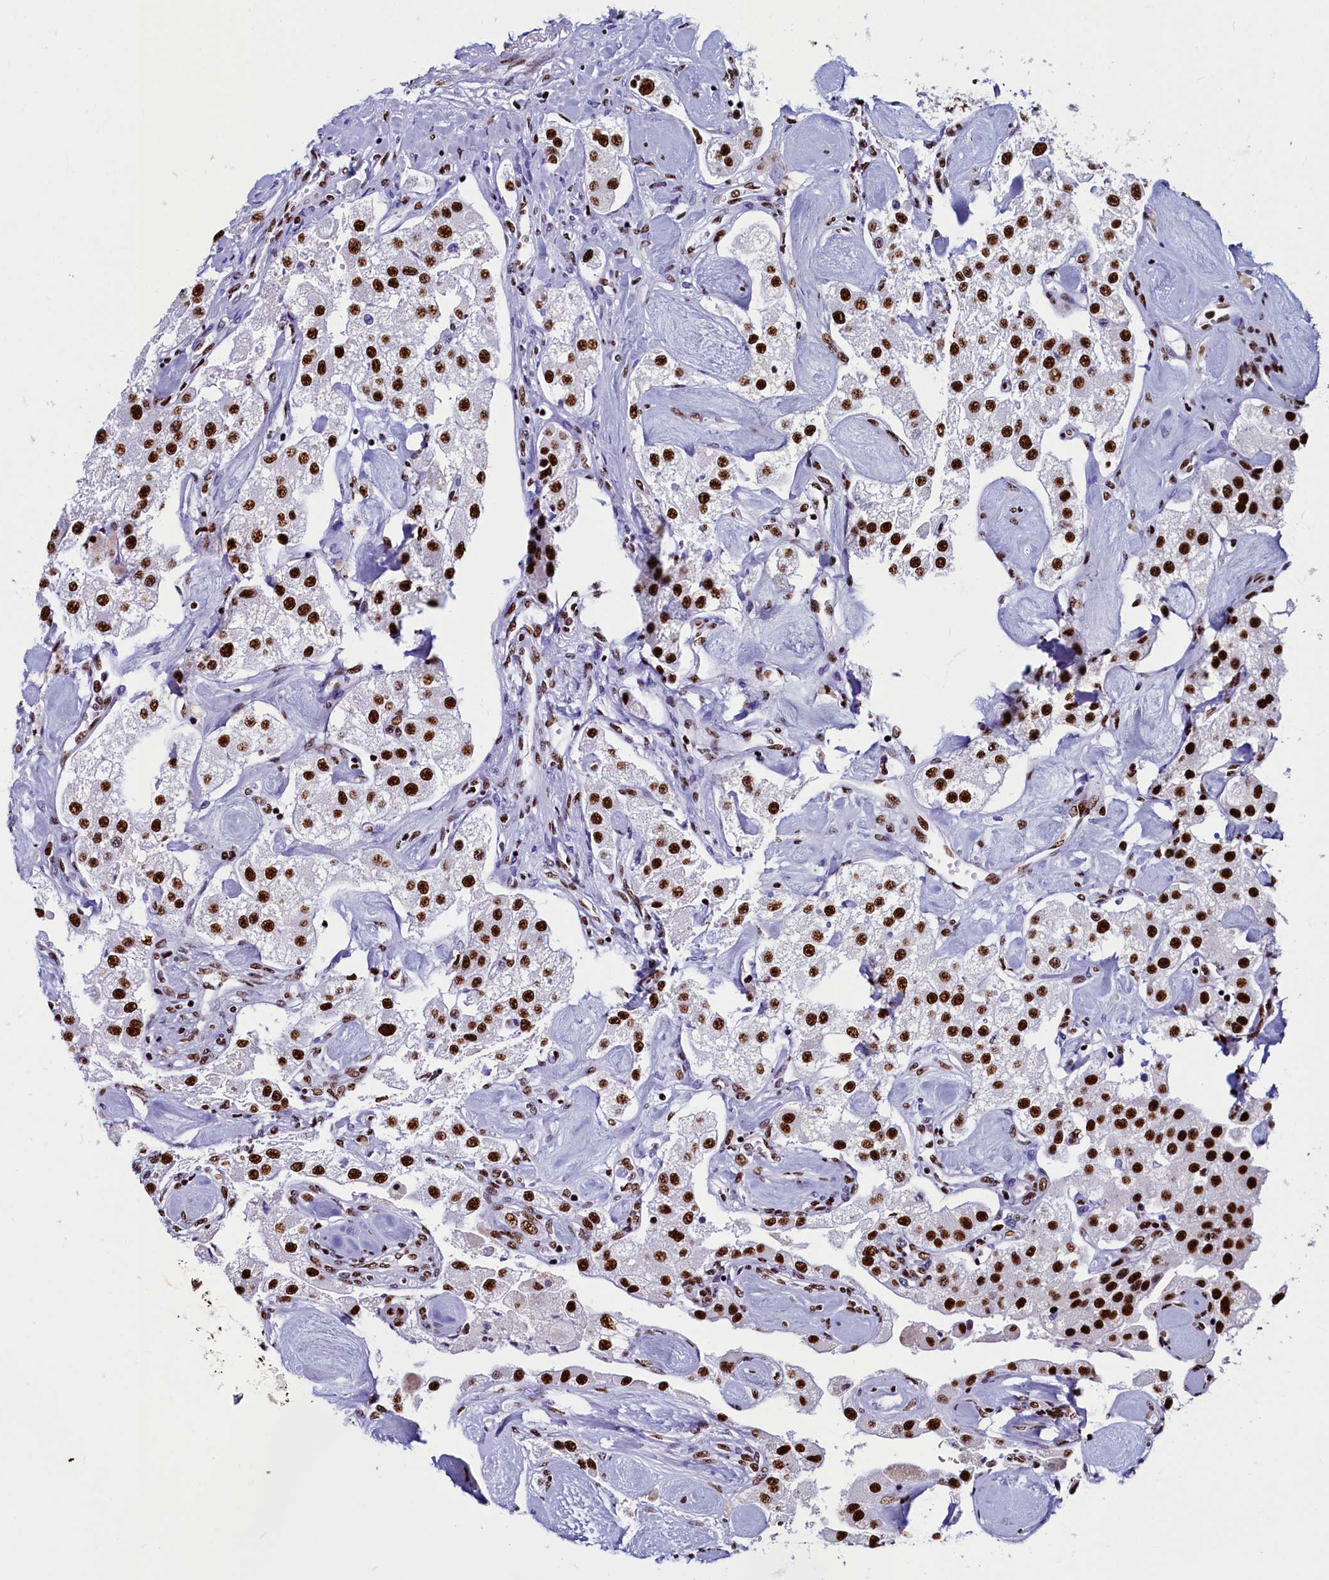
{"staining": {"intensity": "strong", "quantity": ">75%", "location": "nuclear"}, "tissue": "carcinoid", "cell_type": "Tumor cells", "image_type": "cancer", "snomed": [{"axis": "morphology", "description": "Carcinoid, malignant, NOS"}, {"axis": "topography", "description": "Pancreas"}], "caption": "Carcinoid stained for a protein displays strong nuclear positivity in tumor cells.", "gene": "SRRM2", "patient": {"sex": "male", "age": 41}}